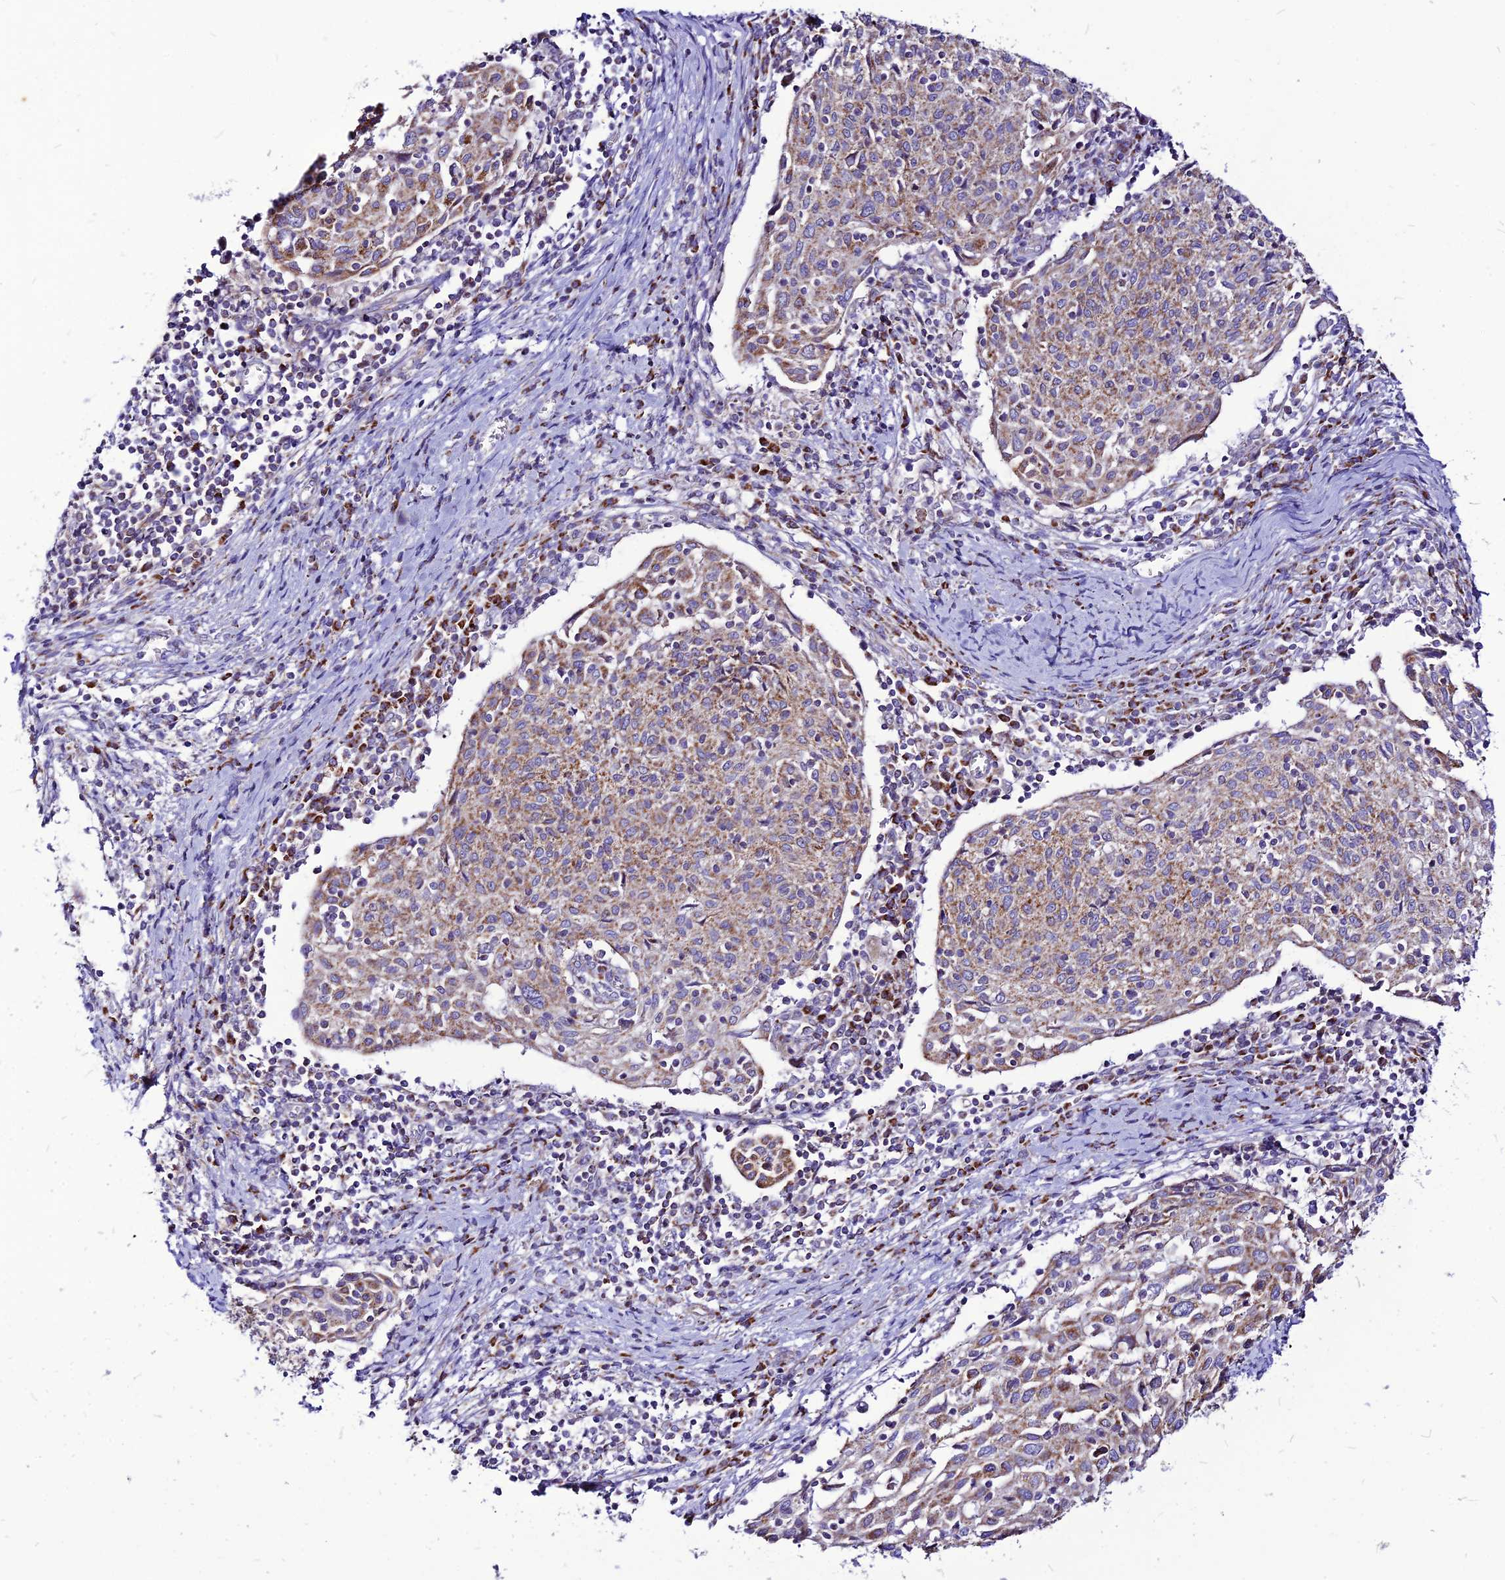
{"staining": {"intensity": "moderate", "quantity": ">75%", "location": "cytoplasmic/membranous"}, "tissue": "cervical cancer", "cell_type": "Tumor cells", "image_type": "cancer", "snomed": [{"axis": "morphology", "description": "Squamous cell carcinoma, NOS"}, {"axis": "topography", "description": "Cervix"}], "caption": "Cervical squamous cell carcinoma stained with immunohistochemistry reveals moderate cytoplasmic/membranous positivity in approximately >75% of tumor cells. (DAB = brown stain, brightfield microscopy at high magnification).", "gene": "ECI1", "patient": {"sex": "female", "age": 52}}